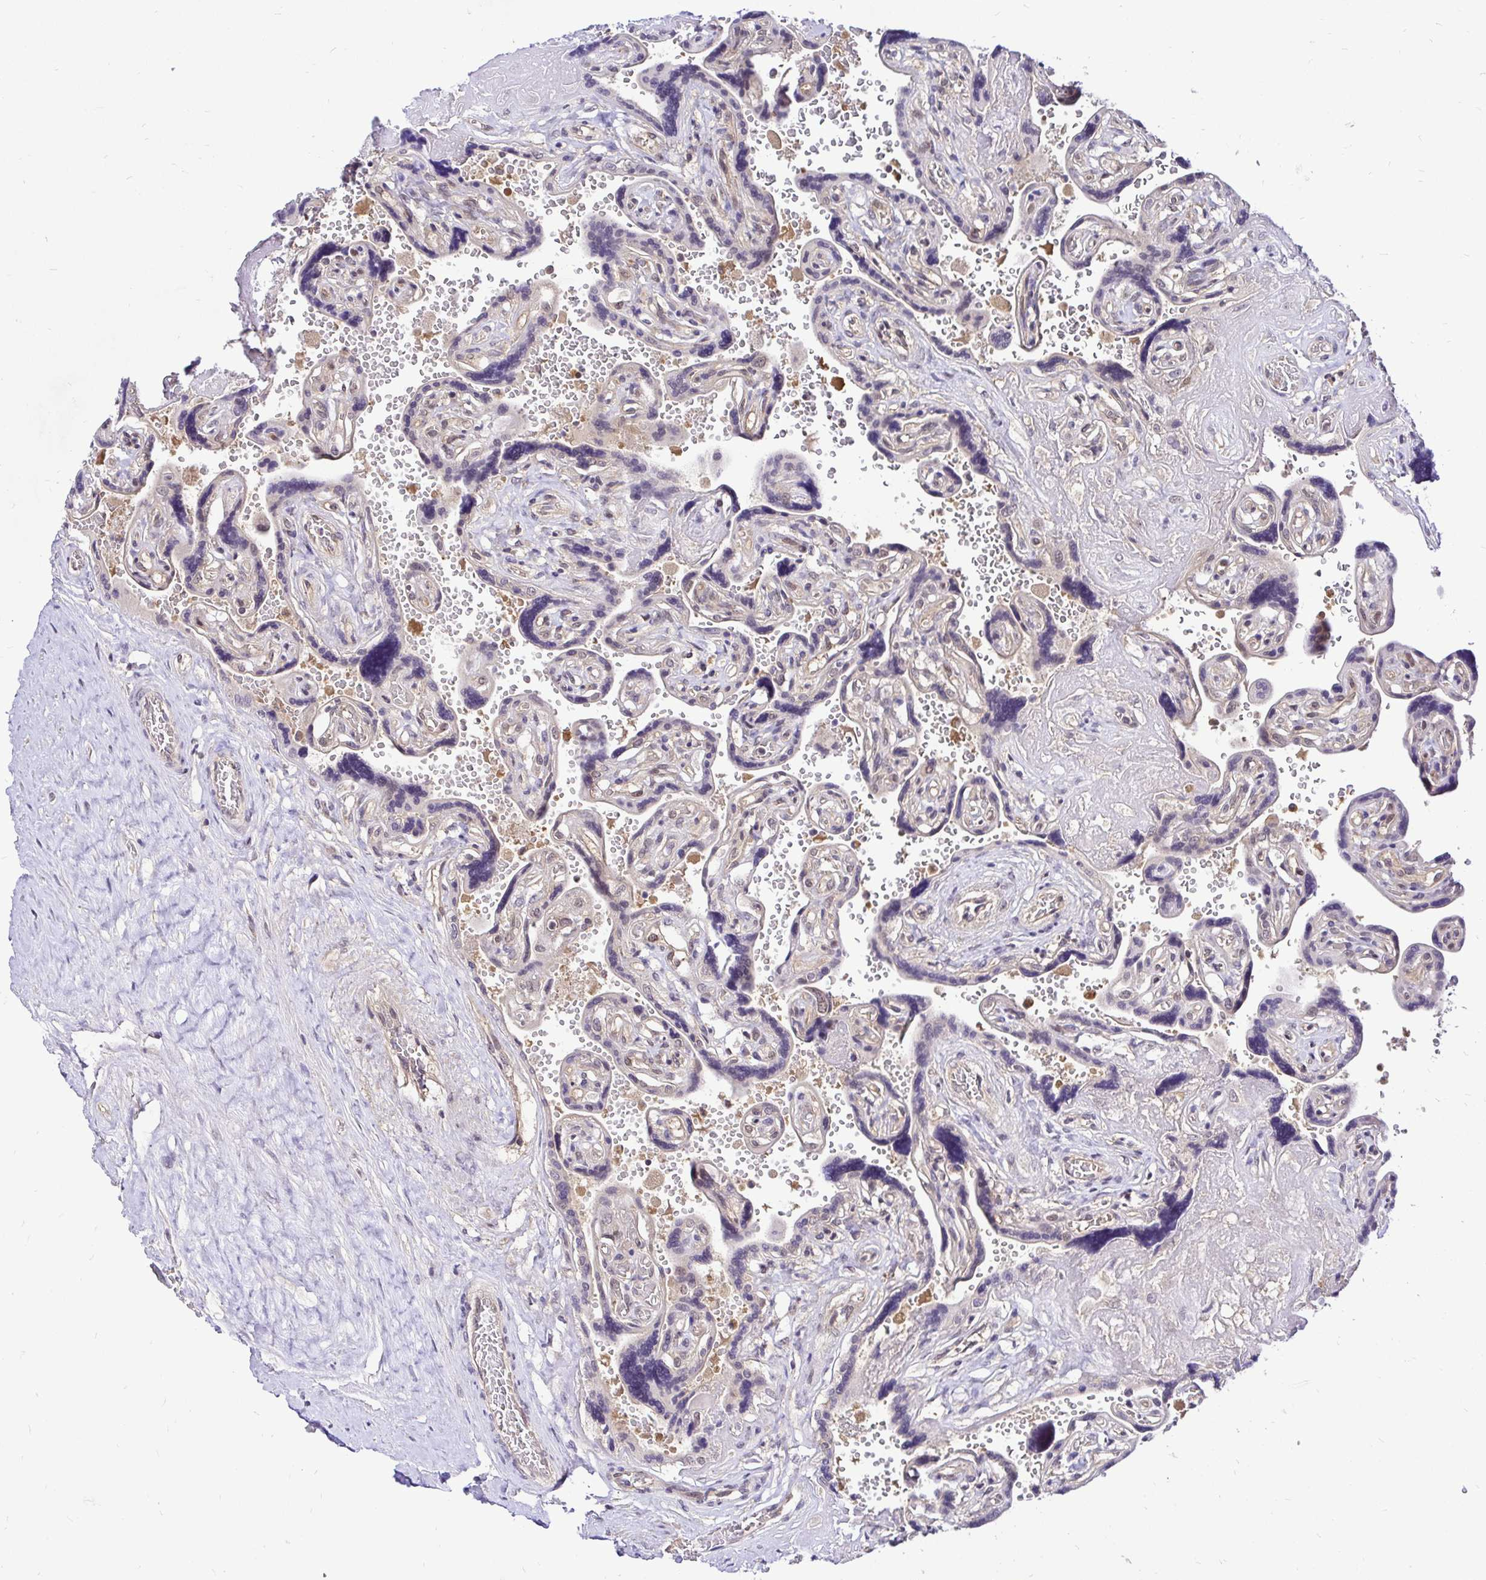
{"staining": {"intensity": "moderate", "quantity": ">75%", "location": "nuclear"}, "tissue": "placenta", "cell_type": "Decidual cells", "image_type": "normal", "snomed": [{"axis": "morphology", "description": "Normal tissue, NOS"}, {"axis": "topography", "description": "Placenta"}], "caption": "Placenta stained for a protein (brown) displays moderate nuclear positive expression in about >75% of decidual cells.", "gene": "UBE2M", "patient": {"sex": "female", "age": 32}}